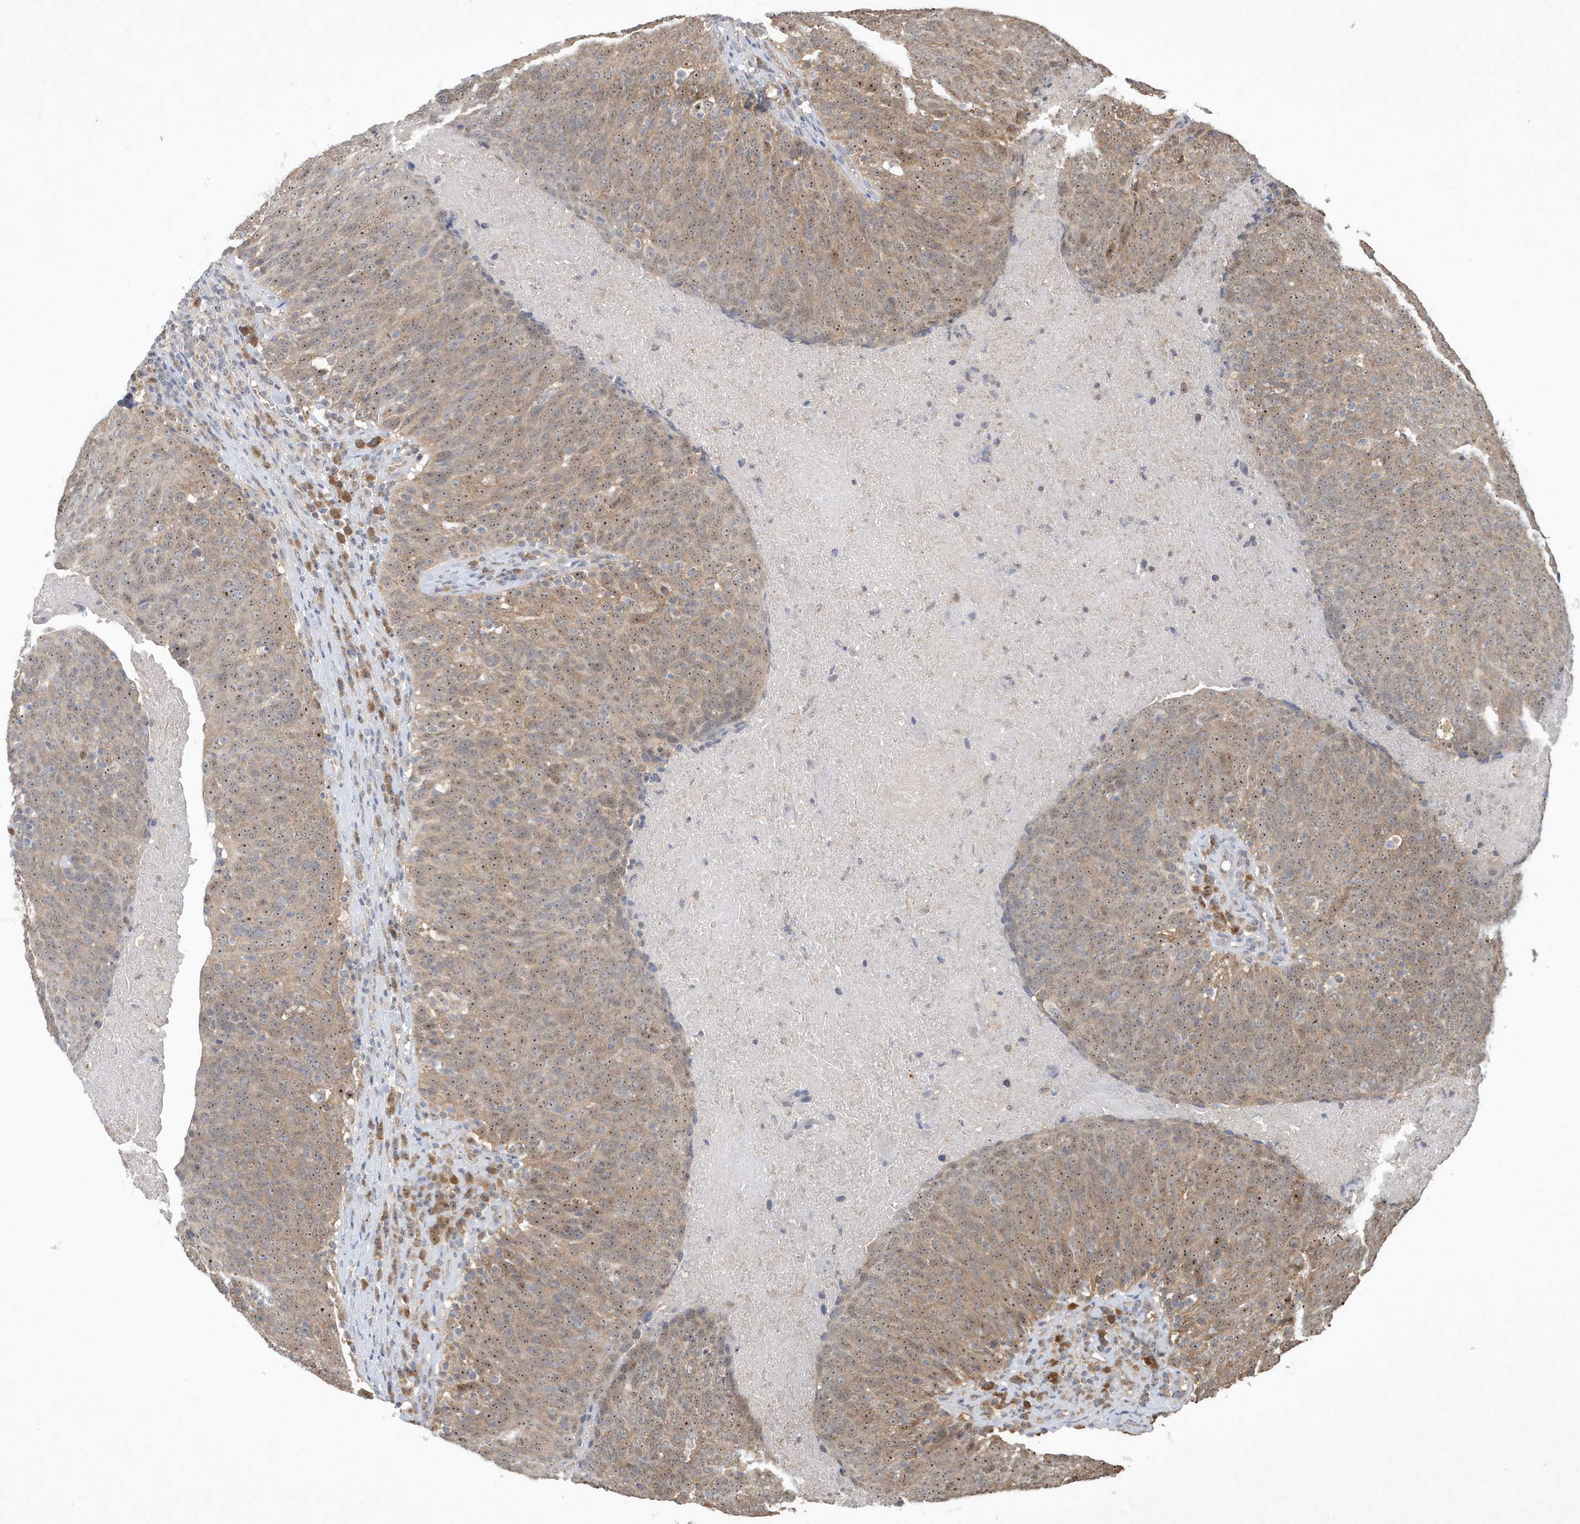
{"staining": {"intensity": "moderate", "quantity": "25%-75%", "location": "cytoplasmic/membranous,nuclear"}, "tissue": "head and neck cancer", "cell_type": "Tumor cells", "image_type": "cancer", "snomed": [{"axis": "morphology", "description": "Squamous cell carcinoma, NOS"}, {"axis": "morphology", "description": "Squamous cell carcinoma, metastatic, NOS"}, {"axis": "topography", "description": "Lymph node"}, {"axis": "topography", "description": "Head-Neck"}], "caption": "This photomicrograph reveals IHC staining of human head and neck cancer, with medium moderate cytoplasmic/membranous and nuclear staining in approximately 25%-75% of tumor cells.", "gene": "ABCB9", "patient": {"sex": "male", "age": 62}}